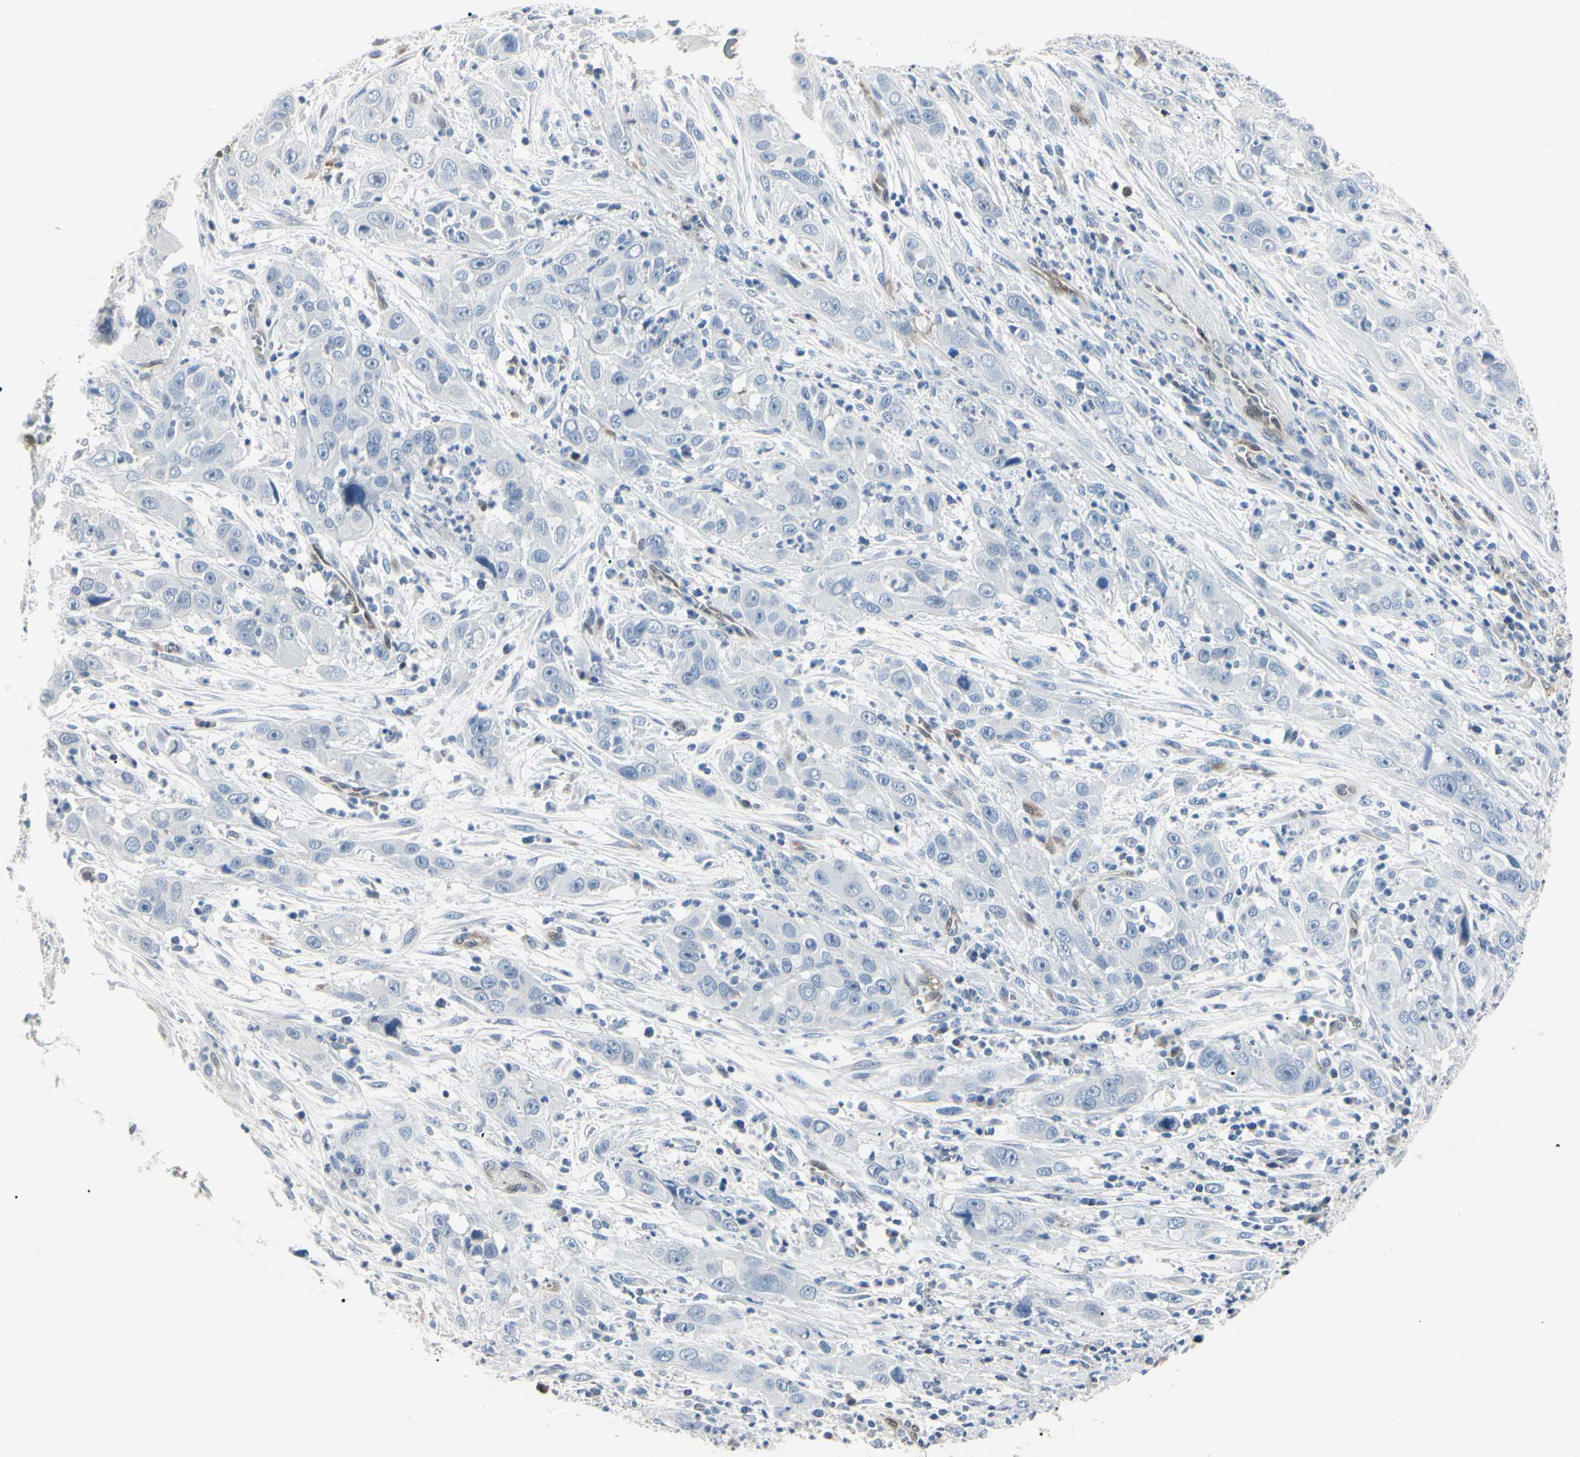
{"staining": {"intensity": "weak", "quantity": "<25%", "location": "cytoplasmic/membranous"}, "tissue": "cervical cancer", "cell_type": "Tumor cells", "image_type": "cancer", "snomed": [{"axis": "morphology", "description": "Squamous cell carcinoma, NOS"}, {"axis": "topography", "description": "Cervix"}], "caption": "This is a photomicrograph of IHC staining of cervical cancer (squamous cell carcinoma), which shows no expression in tumor cells. Brightfield microscopy of immunohistochemistry stained with DAB (3,3'-diaminobenzidine) (brown) and hematoxylin (blue), captured at high magnification.", "gene": "AKR1C3", "patient": {"sex": "female", "age": 32}}